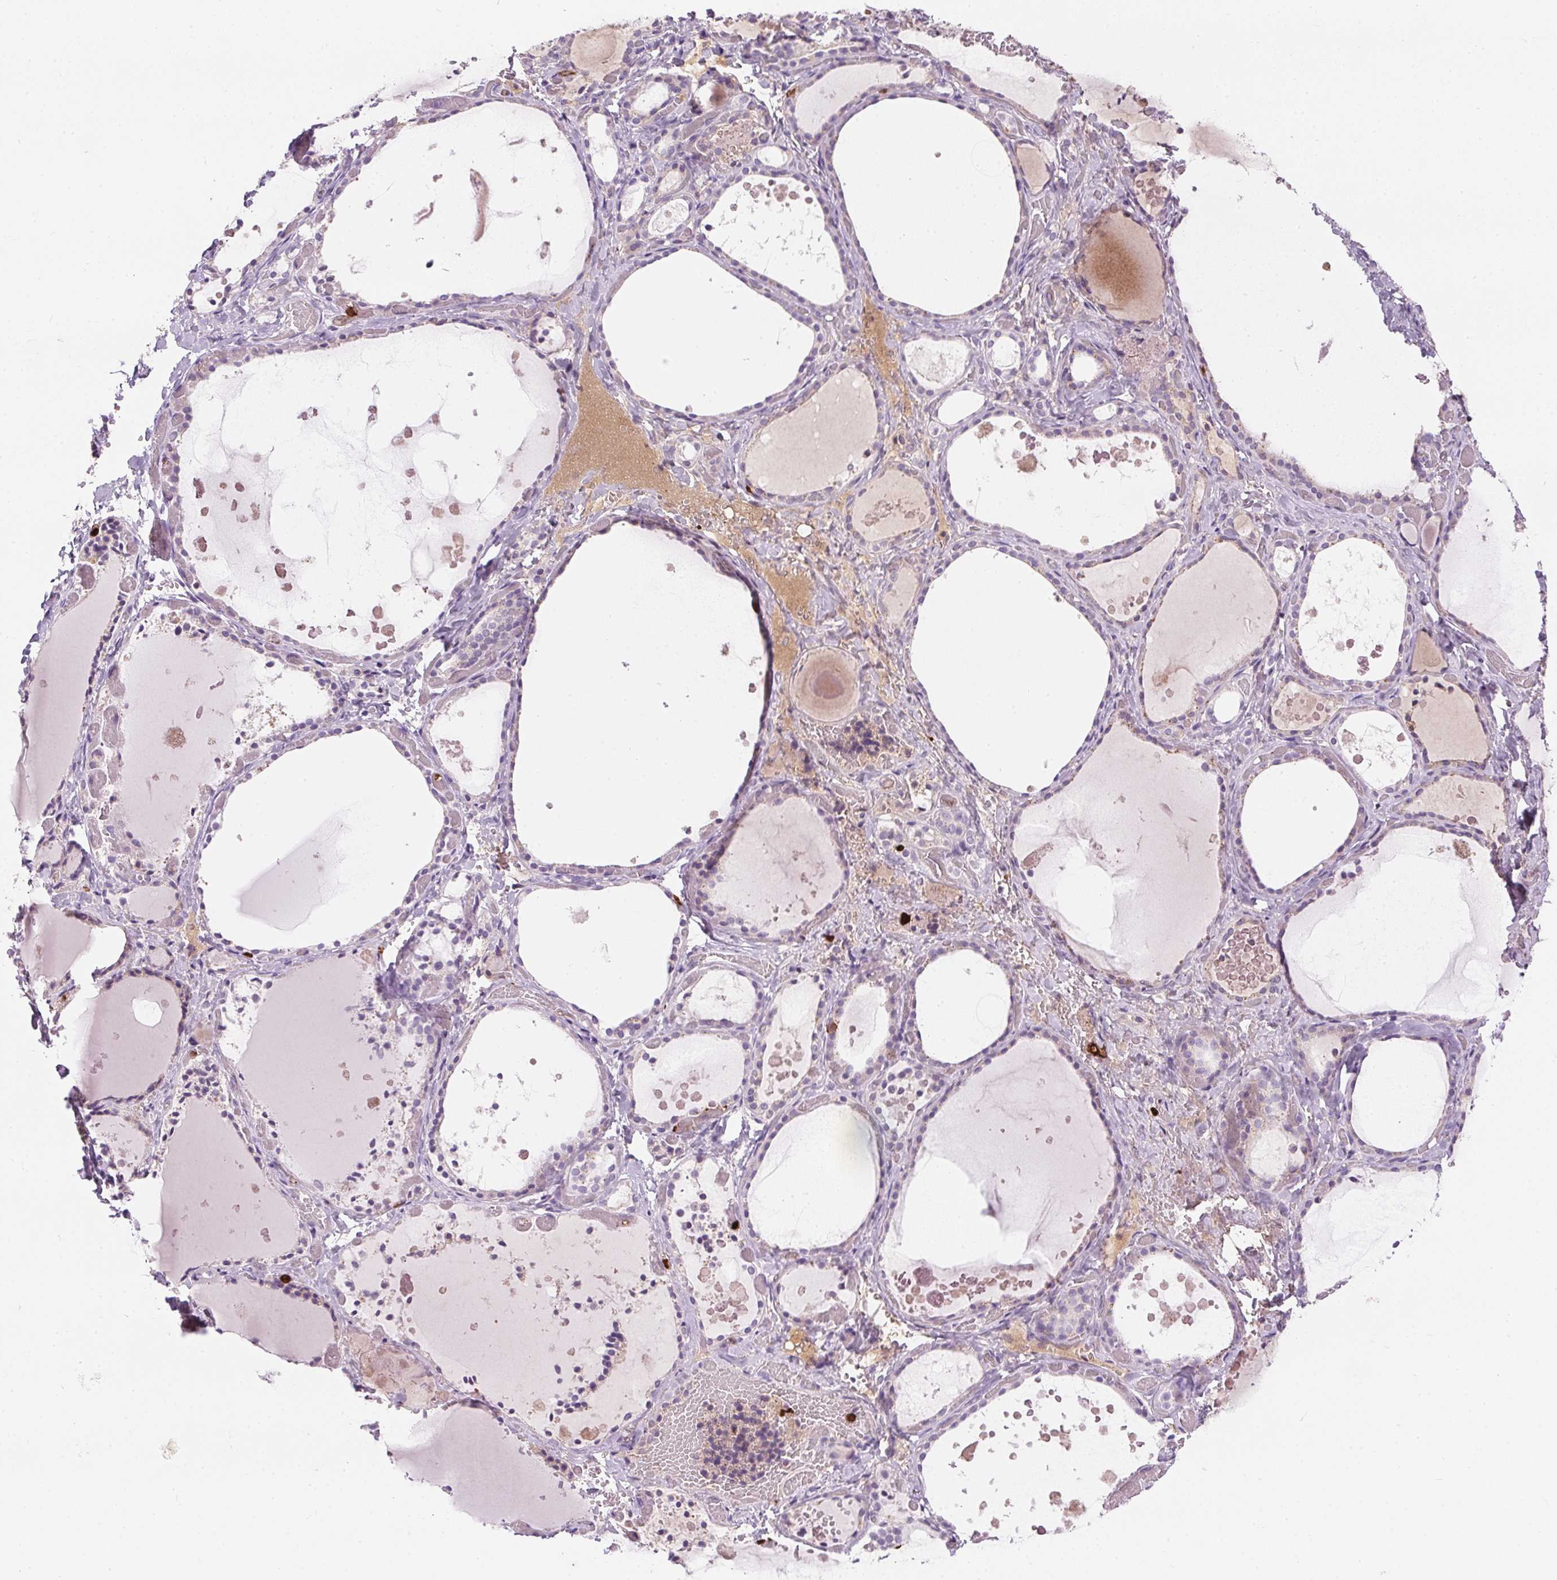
{"staining": {"intensity": "negative", "quantity": "none", "location": "none"}, "tissue": "thyroid gland", "cell_type": "Glandular cells", "image_type": "normal", "snomed": [{"axis": "morphology", "description": "Normal tissue, NOS"}, {"axis": "topography", "description": "Thyroid gland"}], "caption": "High power microscopy micrograph of an immunohistochemistry image of benign thyroid gland, revealing no significant staining in glandular cells. (DAB immunohistochemistry (IHC) with hematoxylin counter stain).", "gene": "ORM1", "patient": {"sex": "female", "age": 56}}